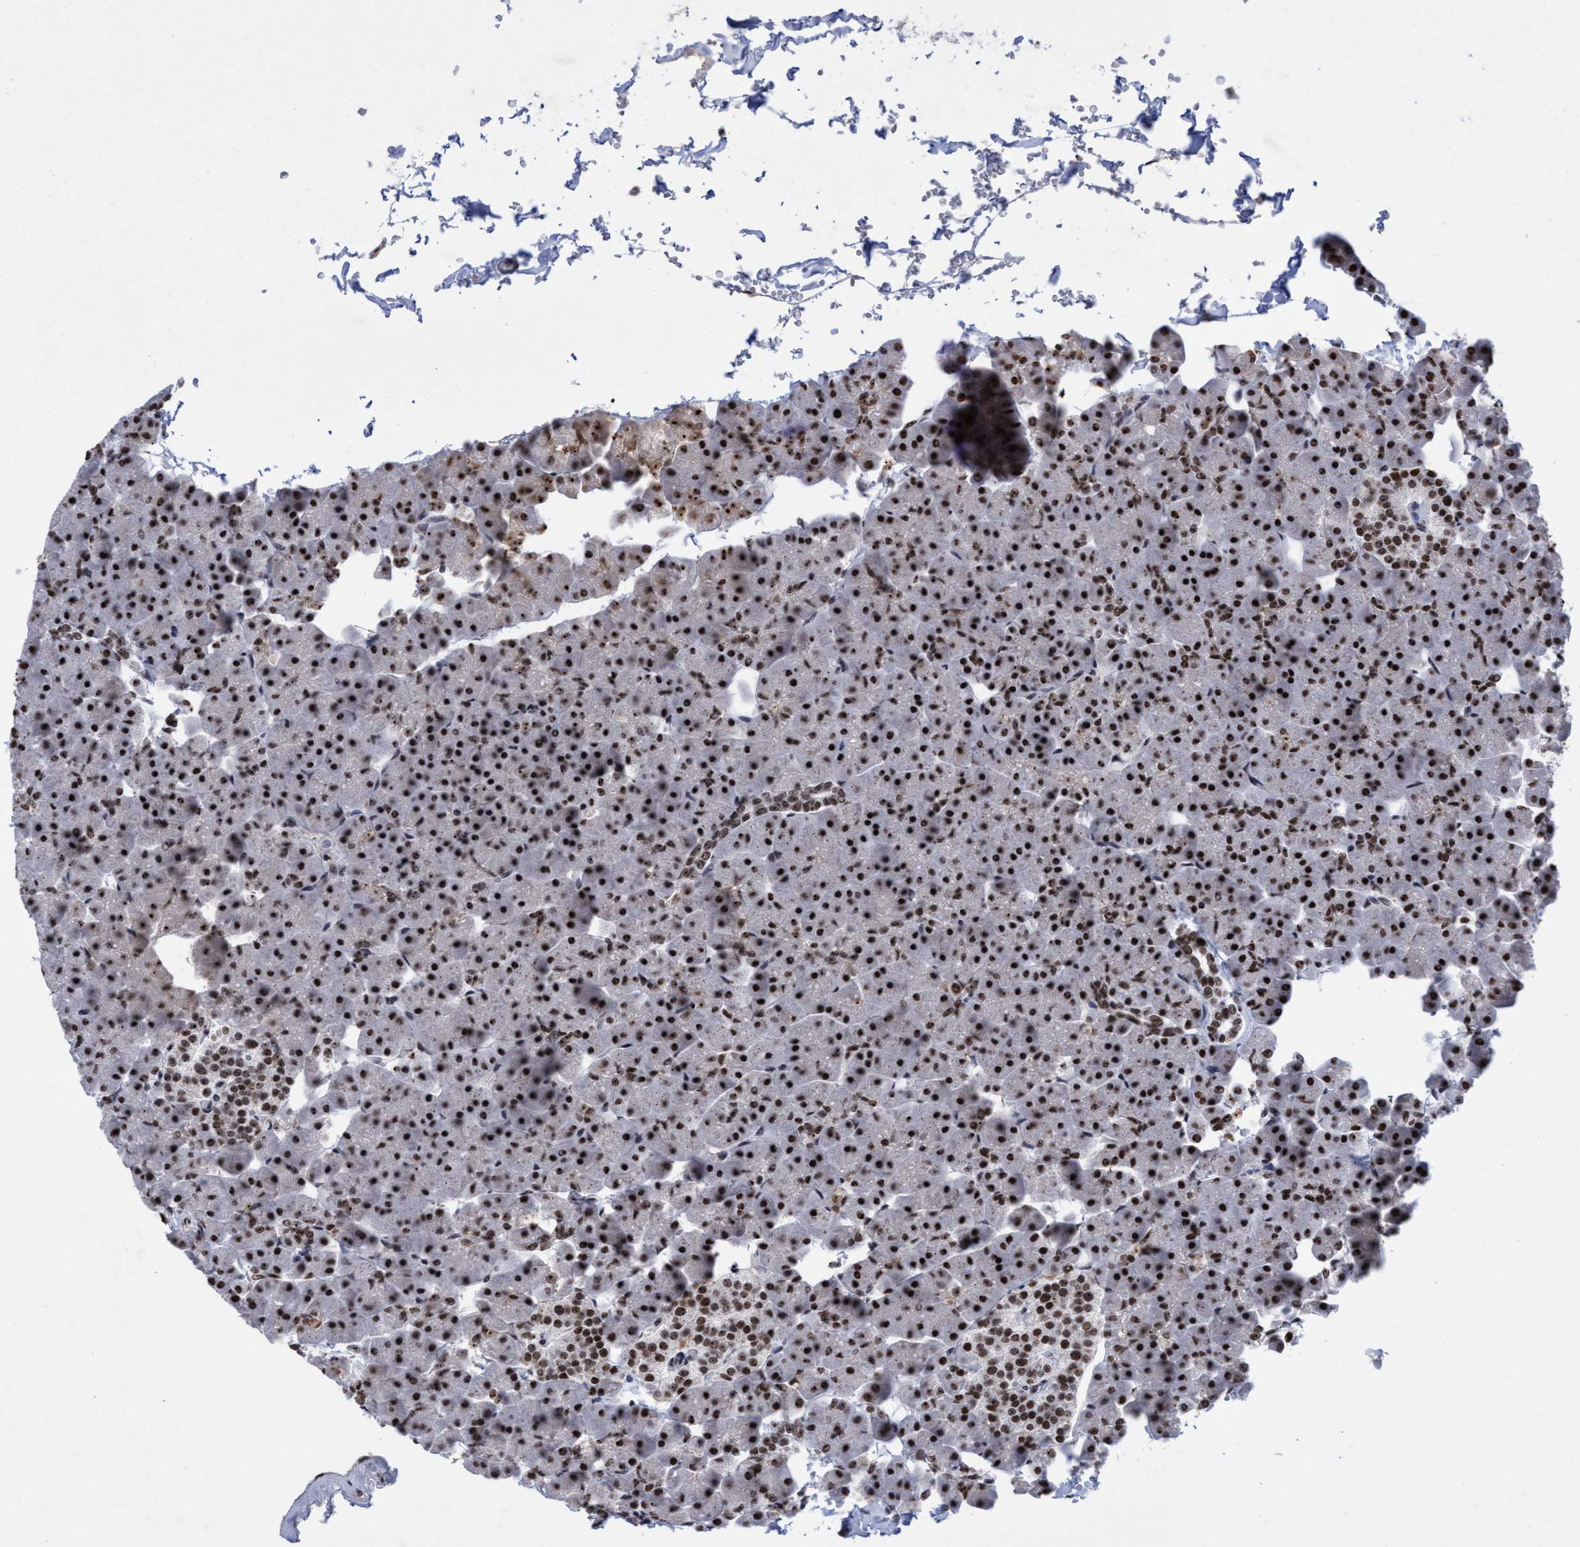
{"staining": {"intensity": "strong", "quantity": ">75%", "location": "nuclear"}, "tissue": "pancreas", "cell_type": "Exocrine glandular cells", "image_type": "normal", "snomed": [{"axis": "morphology", "description": "Normal tissue, NOS"}, {"axis": "topography", "description": "Pancreas"}], "caption": "Pancreas stained with a protein marker shows strong staining in exocrine glandular cells.", "gene": "EFCAB10", "patient": {"sex": "male", "age": 35}}